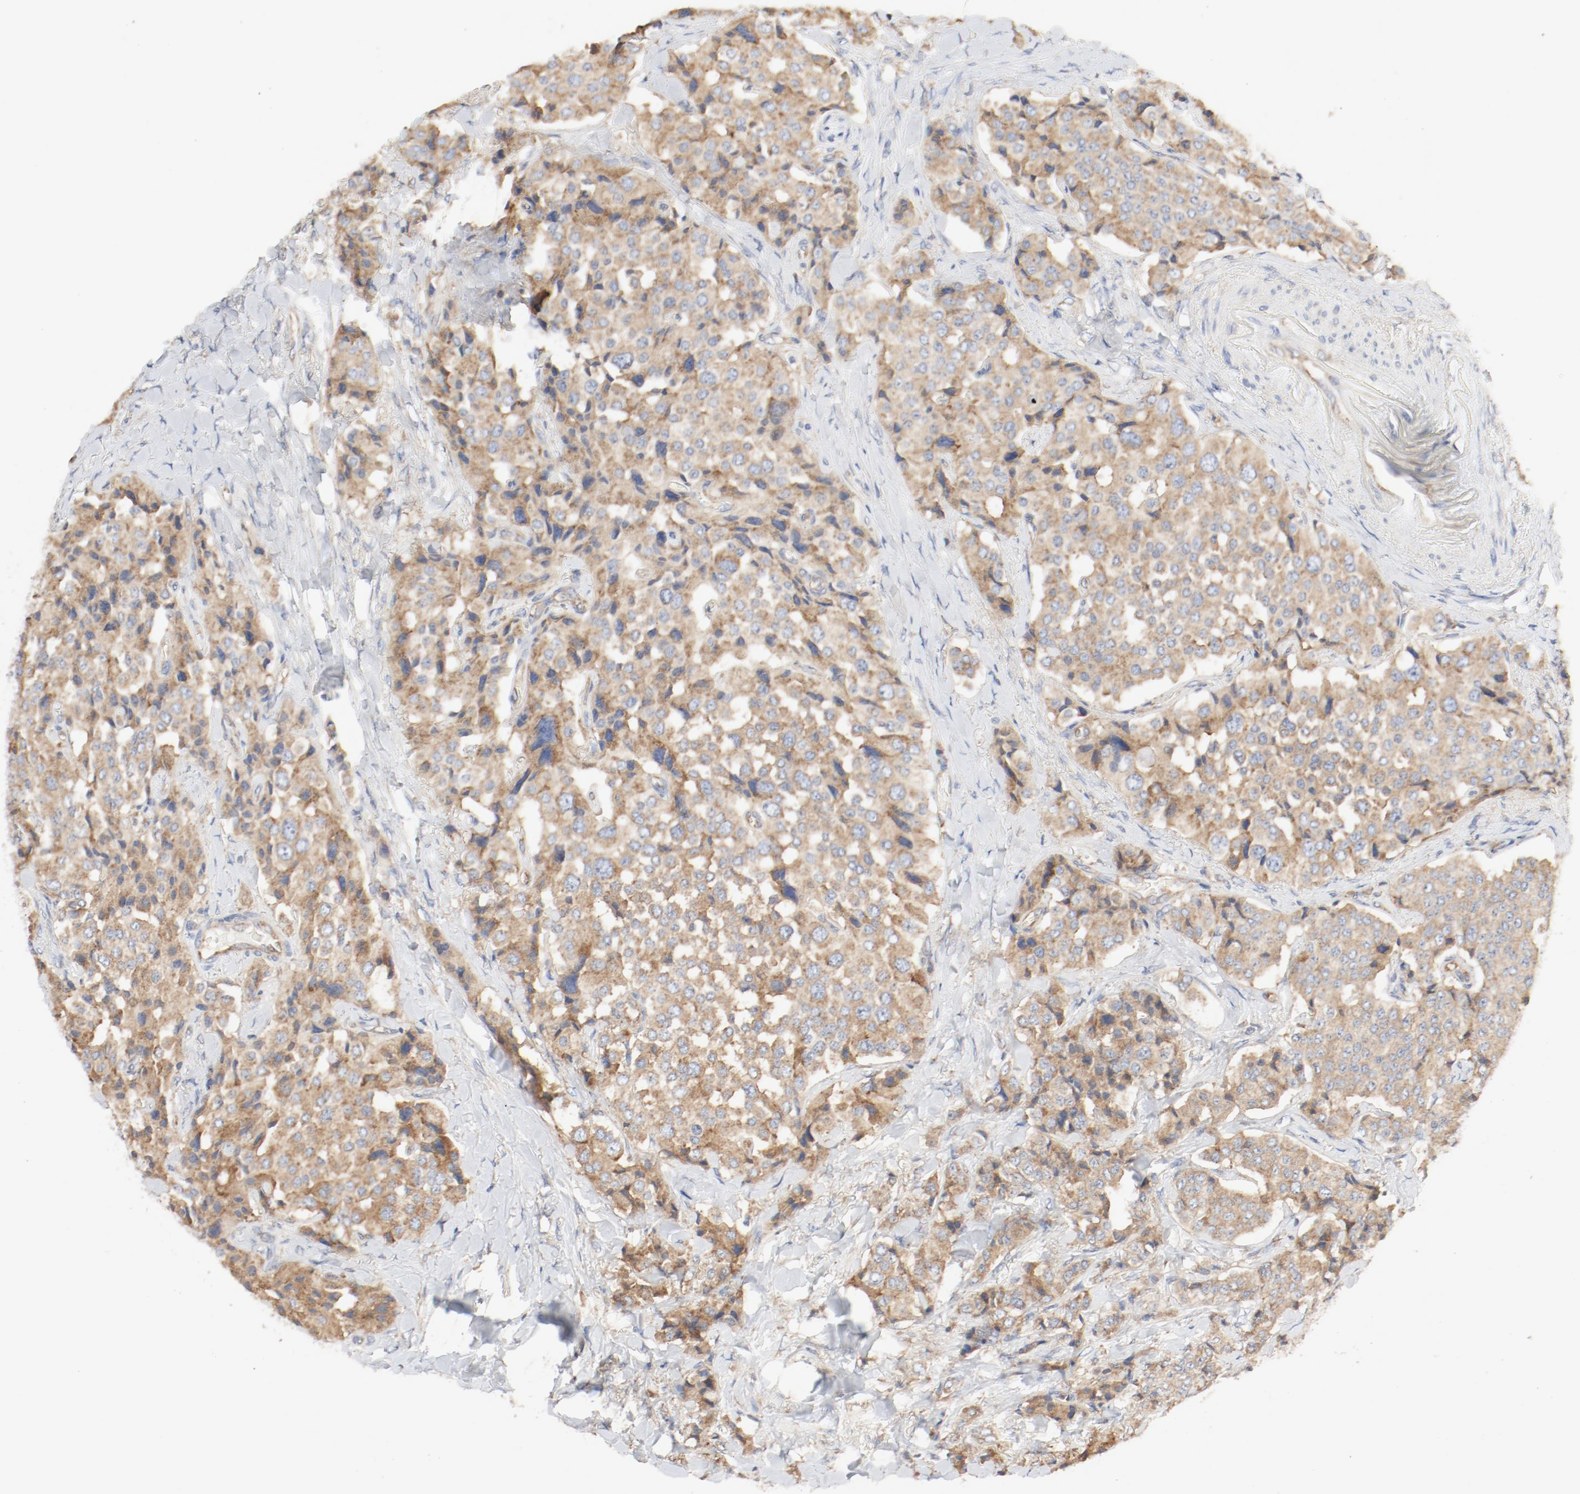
{"staining": {"intensity": "moderate", "quantity": ">75%", "location": "cytoplasmic/membranous"}, "tissue": "carcinoid", "cell_type": "Tumor cells", "image_type": "cancer", "snomed": [{"axis": "morphology", "description": "Carcinoid, malignant, NOS"}, {"axis": "topography", "description": "Colon"}], "caption": "Tumor cells reveal moderate cytoplasmic/membranous staining in about >75% of cells in malignant carcinoid.", "gene": "RPS6", "patient": {"sex": "female", "age": 61}}